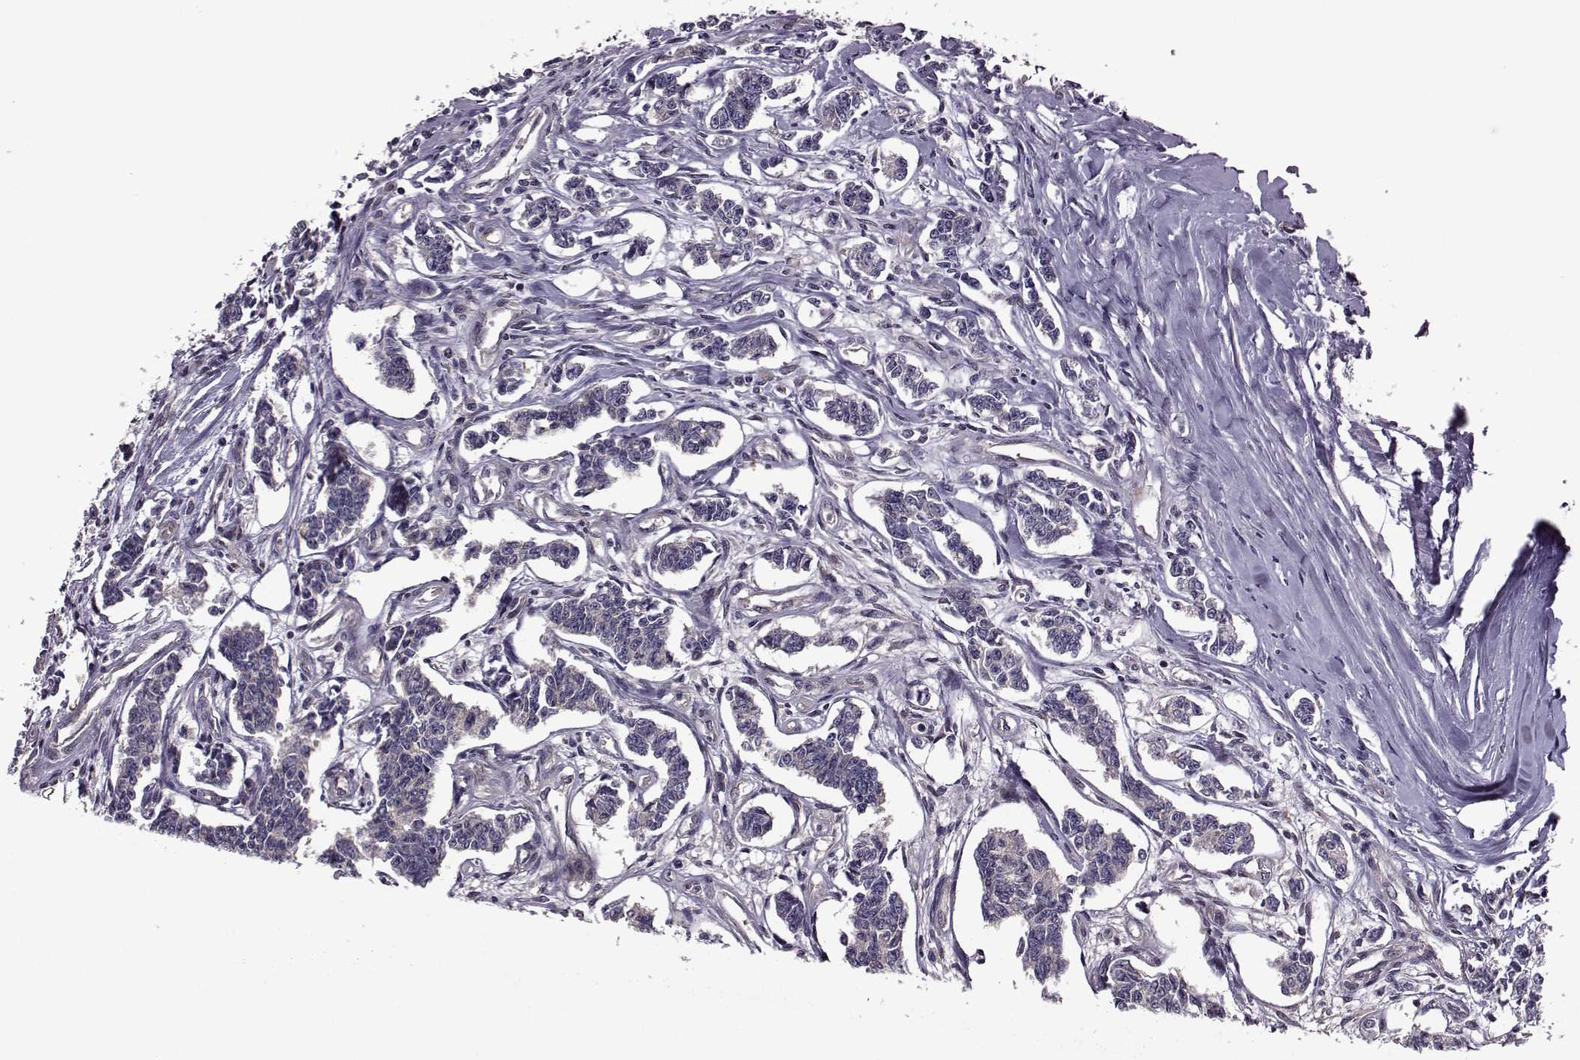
{"staining": {"intensity": "negative", "quantity": "none", "location": "none"}, "tissue": "carcinoid", "cell_type": "Tumor cells", "image_type": "cancer", "snomed": [{"axis": "morphology", "description": "Carcinoid, malignant, NOS"}, {"axis": "topography", "description": "Kidney"}], "caption": "This histopathology image is of carcinoid (malignant) stained with IHC to label a protein in brown with the nuclei are counter-stained blue. There is no expression in tumor cells. The staining was performed using DAB to visualize the protein expression in brown, while the nuclei were stained in blue with hematoxylin (Magnification: 20x).", "gene": "URI1", "patient": {"sex": "female", "age": 41}}